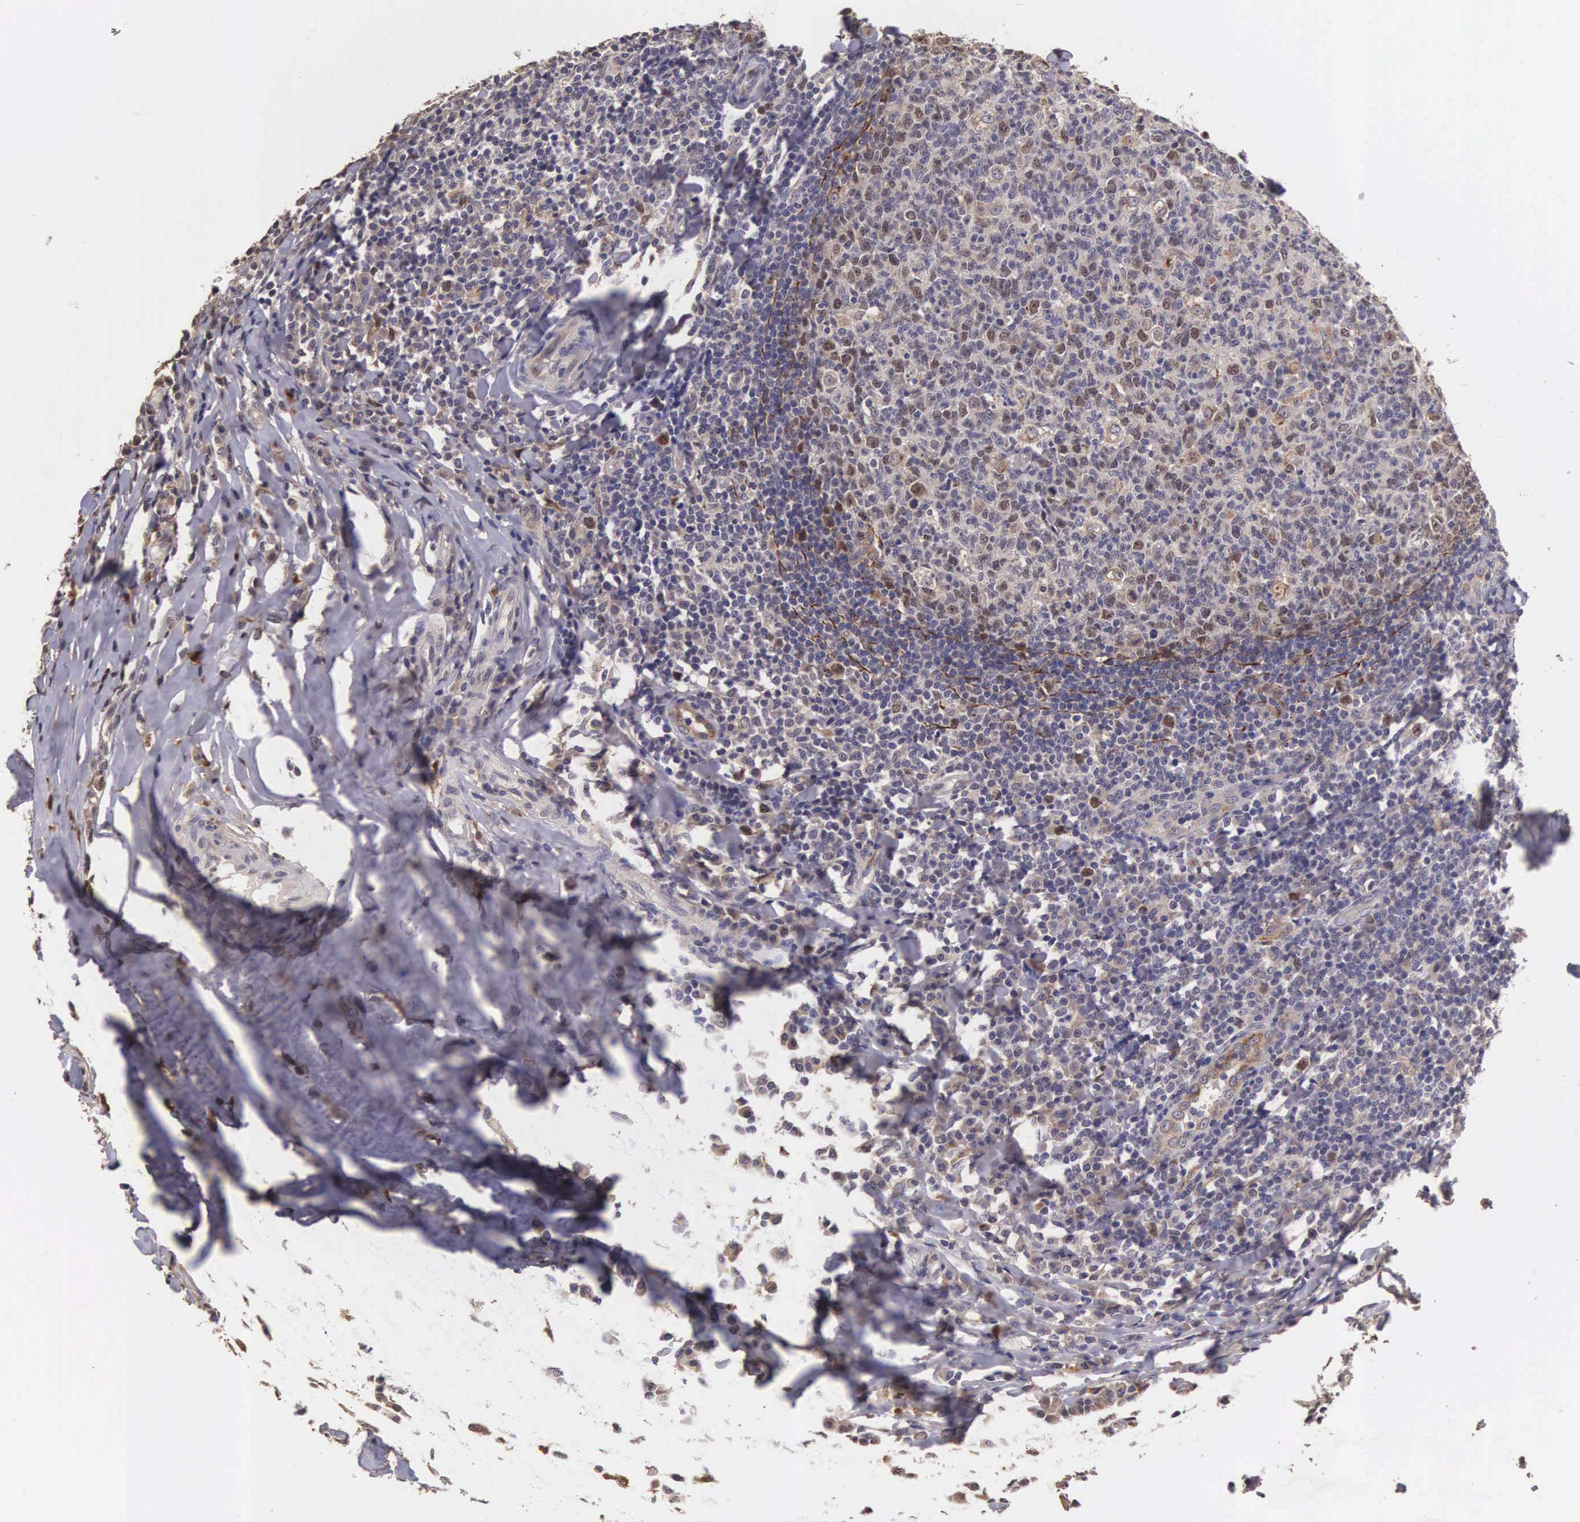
{"staining": {"intensity": "moderate", "quantity": "25%-75%", "location": "cytoplasmic/membranous,nuclear"}, "tissue": "tonsil", "cell_type": "Germinal center cells", "image_type": "normal", "snomed": [{"axis": "morphology", "description": "Normal tissue, NOS"}, {"axis": "topography", "description": "Tonsil"}], "caption": "An image showing moderate cytoplasmic/membranous,nuclear expression in about 25%-75% of germinal center cells in unremarkable tonsil, as visualized by brown immunohistochemical staining.", "gene": "CDC45", "patient": {"sex": "male", "age": 6}}